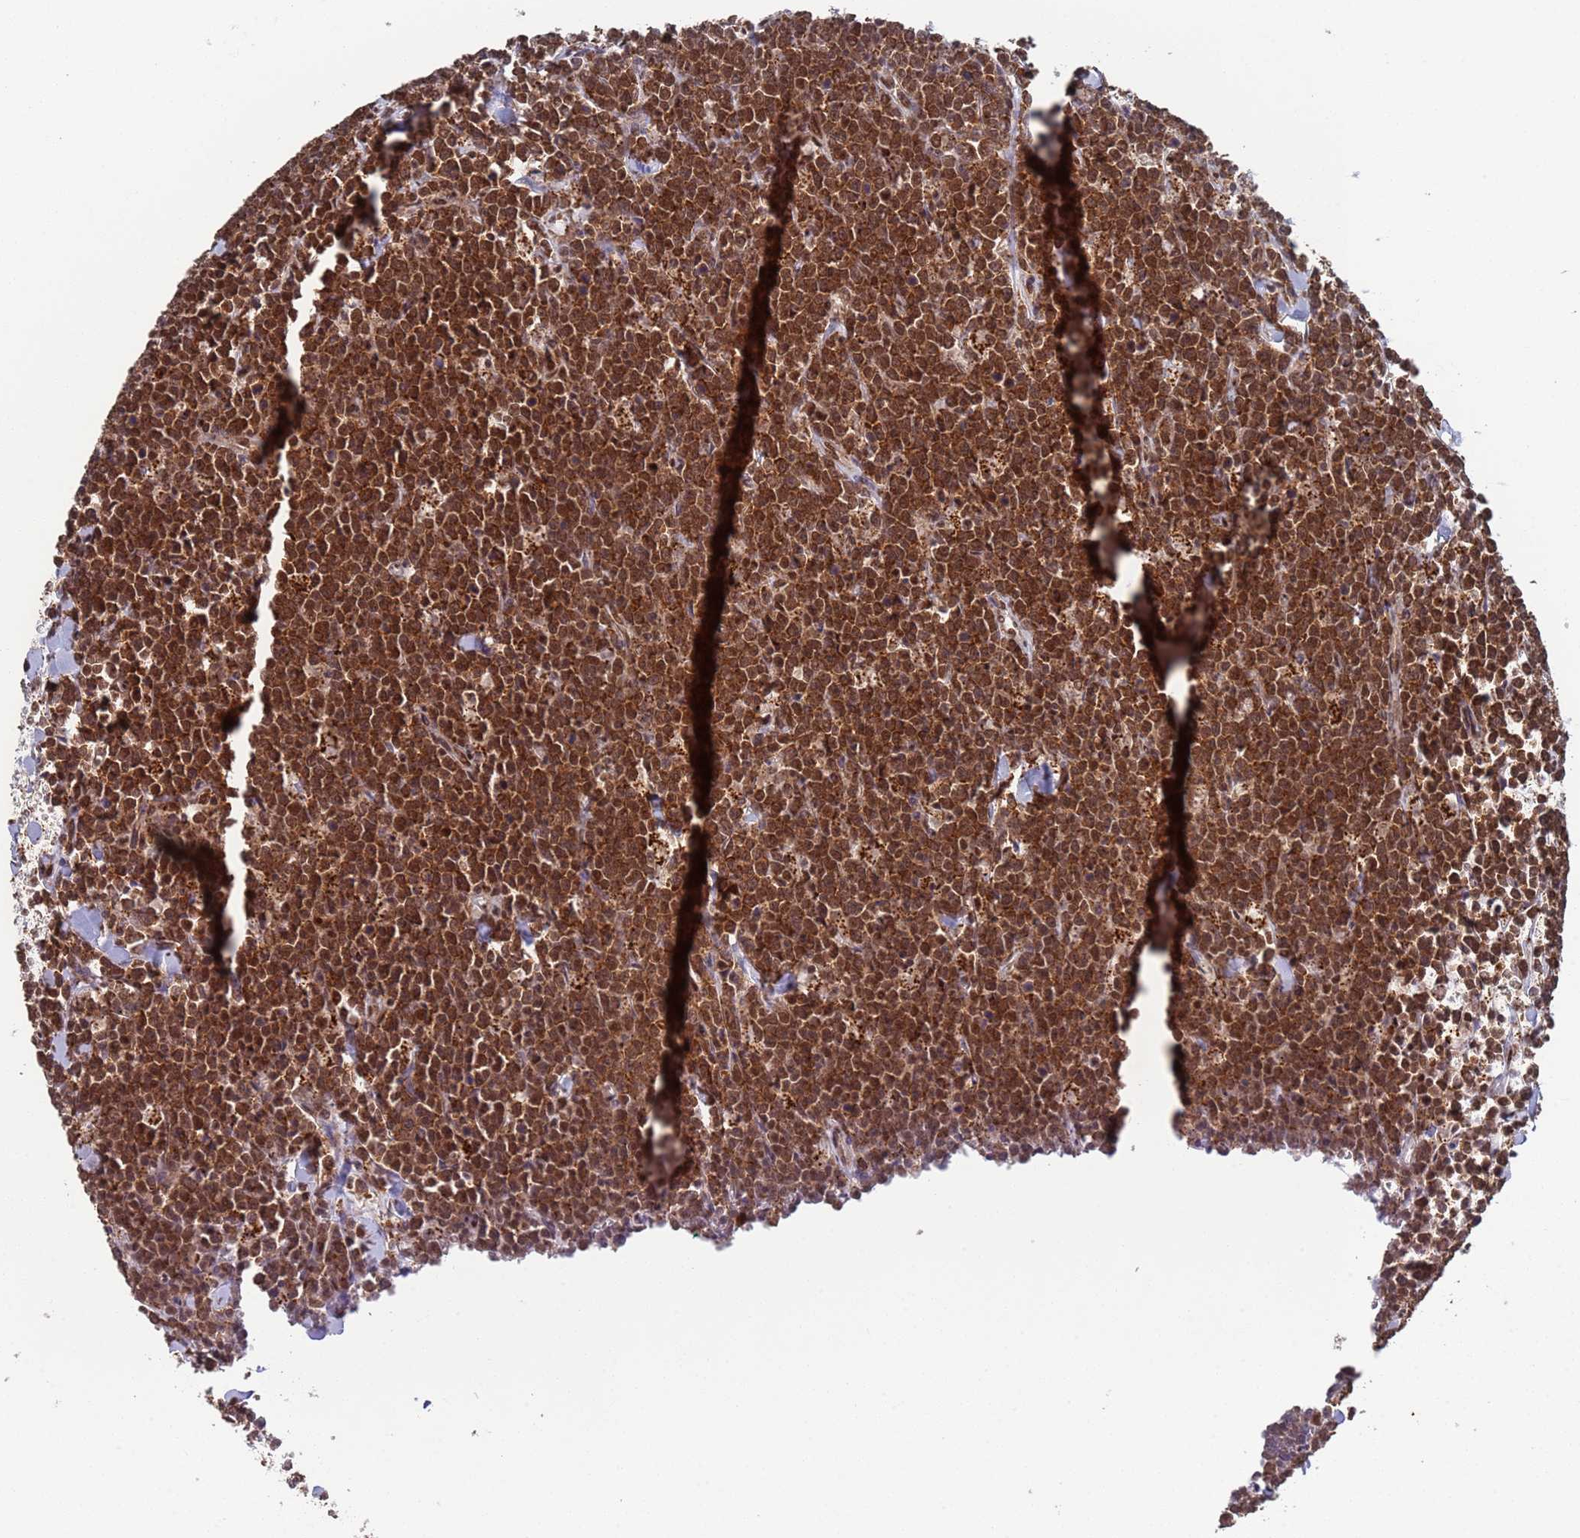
{"staining": {"intensity": "moderate", "quantity": ">75%", "location": "cytoplasmic/membranous,nuclear"}, "tissue": "lymphoma", "cell_type": "Tumor cells", "image_type": "cancer", "snomed": [{"axis": "morphology", "description": "Malignant lymphoma, non-Hodgkin's type, High grade"}, {"axis": "topography", "description": "Small intestine"}], "caption": "Human high-grade malignant lymphoma, non-Hodgkin's type stained with a brown dye displays moderate cytoplasmic/membranous and nuclear positive expression in about >75% of tumor cells.", "gene": "FUBP3", "patient": {"sex": "male", "age": 8}}